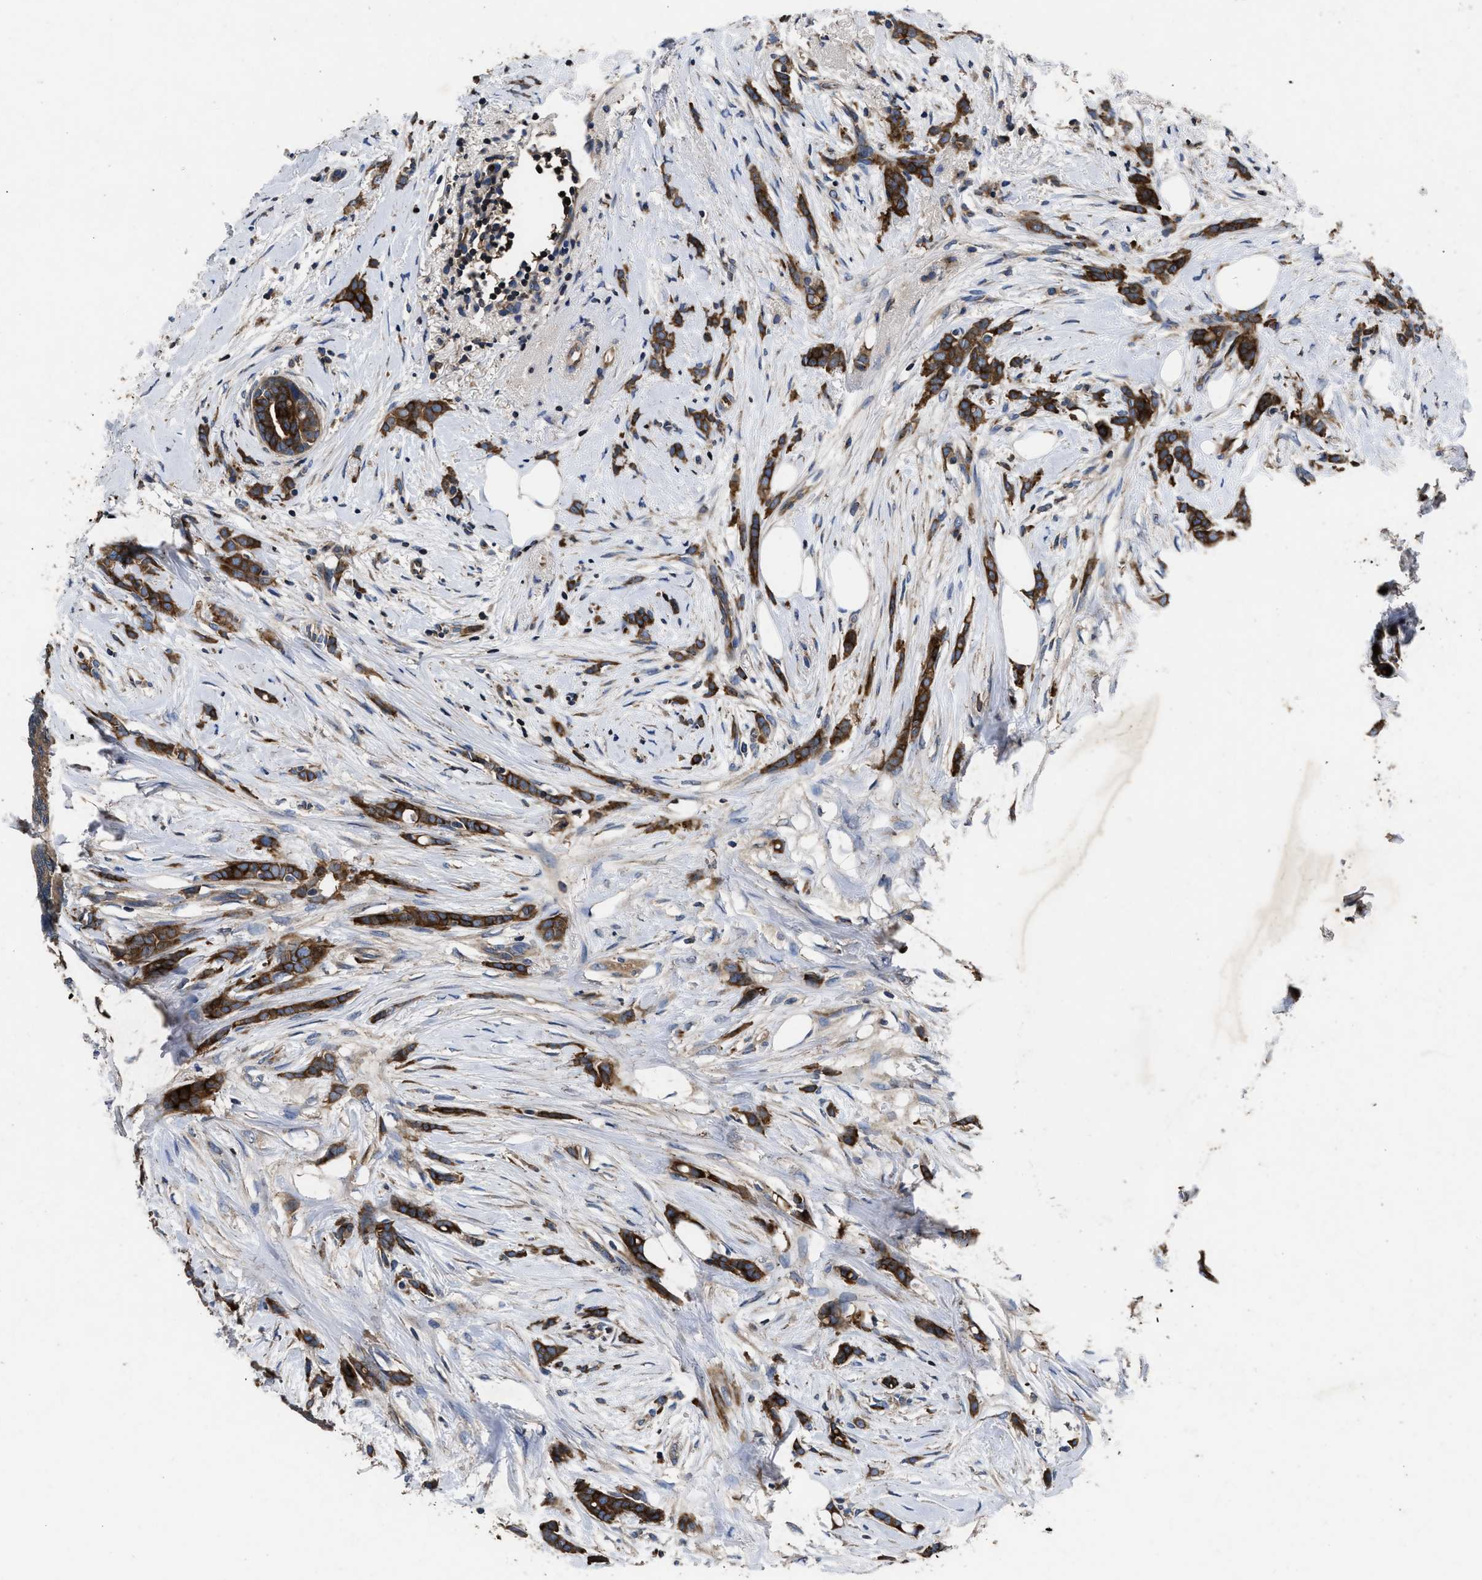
{"staining": {"intensity": "strong", "quantity": ">75%", "location": "cytoplasmic/membranous"}, "tissue": "breast cancer", "cell_type": "Tumor cells", "image_type": "cancer", "snomed": [{"axis": "morphology", "description": "Lobular carcinoma, in situ"}, {"axis": "morphology", "description": "Lobular carcinoma"}, {"axis": "topography", "description": "Breast"}], "caption": "IHC image of neoplastic tissue: human breast cancer stained using immunohistochemistry reveals high levels of strong protein expression localized specifically in the cytoplasmic/membranous of tumor cells, appearing as a cytoplasmic/membranous brown color.", "gene": "YBEY", "patient": {"sex": "female", "age": 41}}